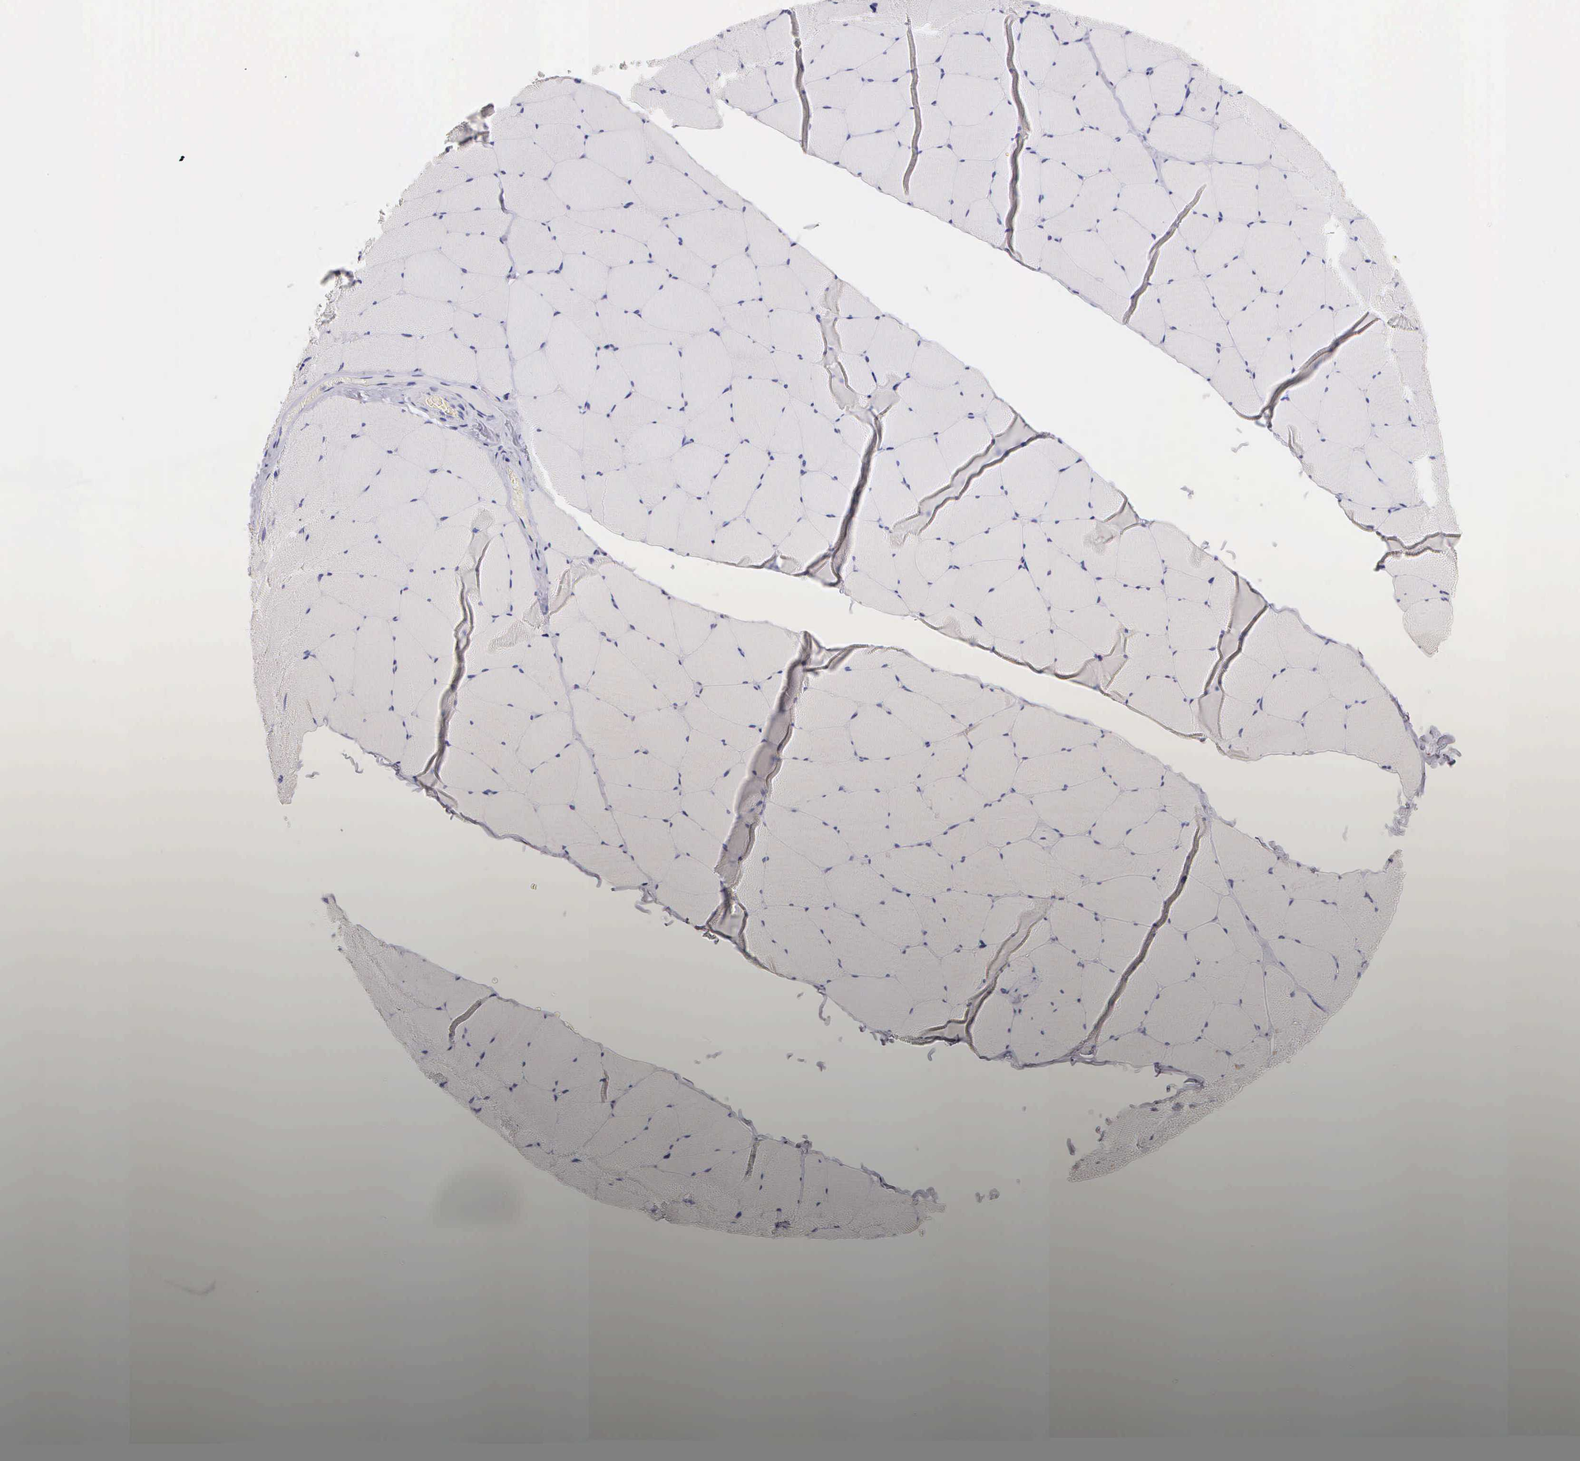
{"staining": {"intensity": "negative", "quantity": "none", "location": "none"}, "tissue": "skeletal muscle", "cell_type": "Myocytes", "image_type": "normal", "snomed": [{"axis": "morphology", "description": "Normal tissue, NOS"}, {"axis": "topography", "description": "Skeletal muscle"}, {"axis": "topography", "description": "Salivary gland"}], "caption": "Skeletal muscle was stained to show a protein in brown. There is no significant expression in myocytes.", "gene": "KRT17", "patient": {"sex": "male", "age": 62}}